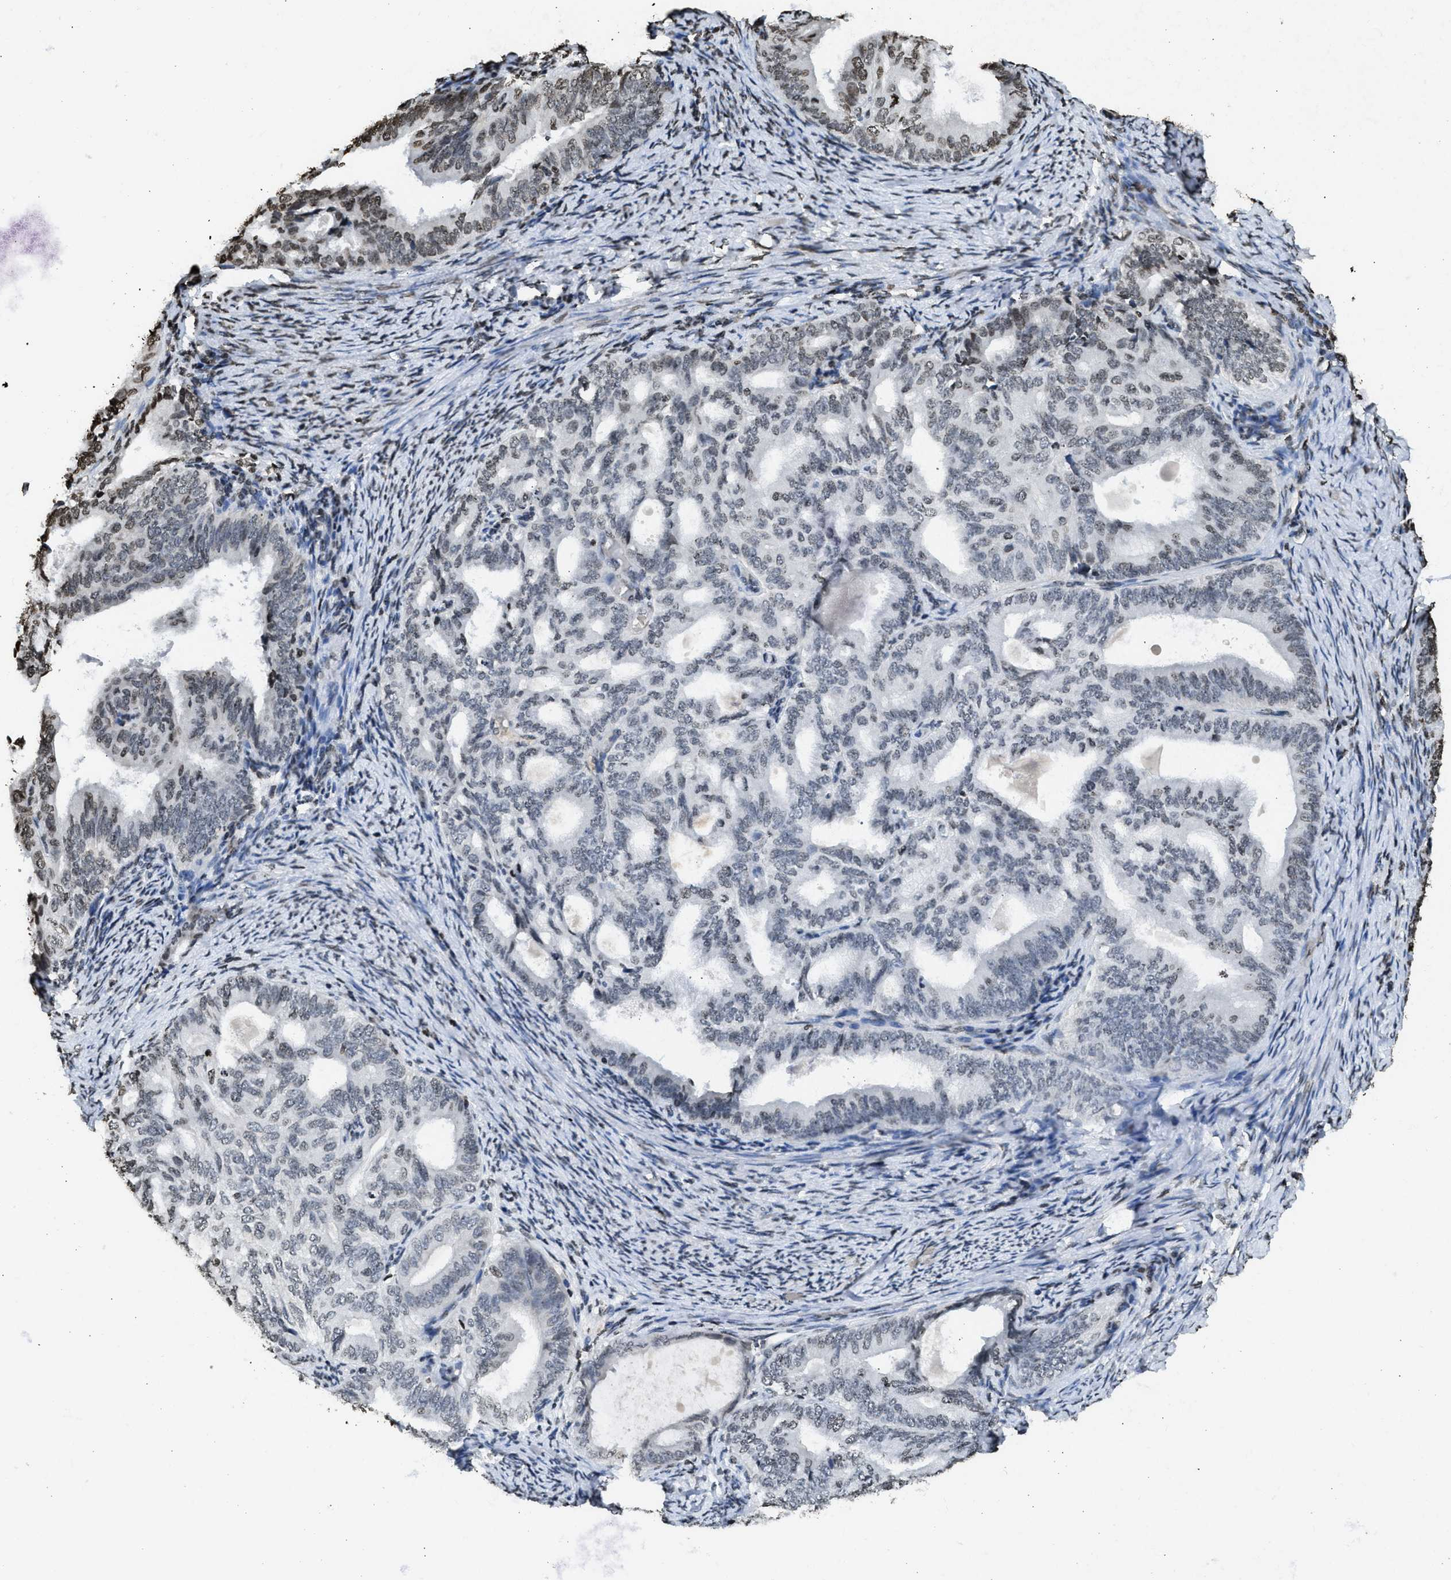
{"staining": {"intensity": "weak", "quantity": "<25%", "location": "nuclear"}, "tissue": "endometrial cancer", "cell_type": "Tumor cells", "image_type": "cancer", "snomed": [{"axis": "morphology", "description": "Adenocarcinoma, NOS"}, {"axis": "topography", "description": "Endometrium"}], "caption": "Immunohistochemistry (IHC) photomicrograph of neoplastic tissue: endometrial adenocarcinoma stained with DAB (3,3'-diaminobenzidine) exhibits no significant protein expression in tumor cells.", "gene": "RRAGC", "patient": {"sex": "female", "age": 58}}